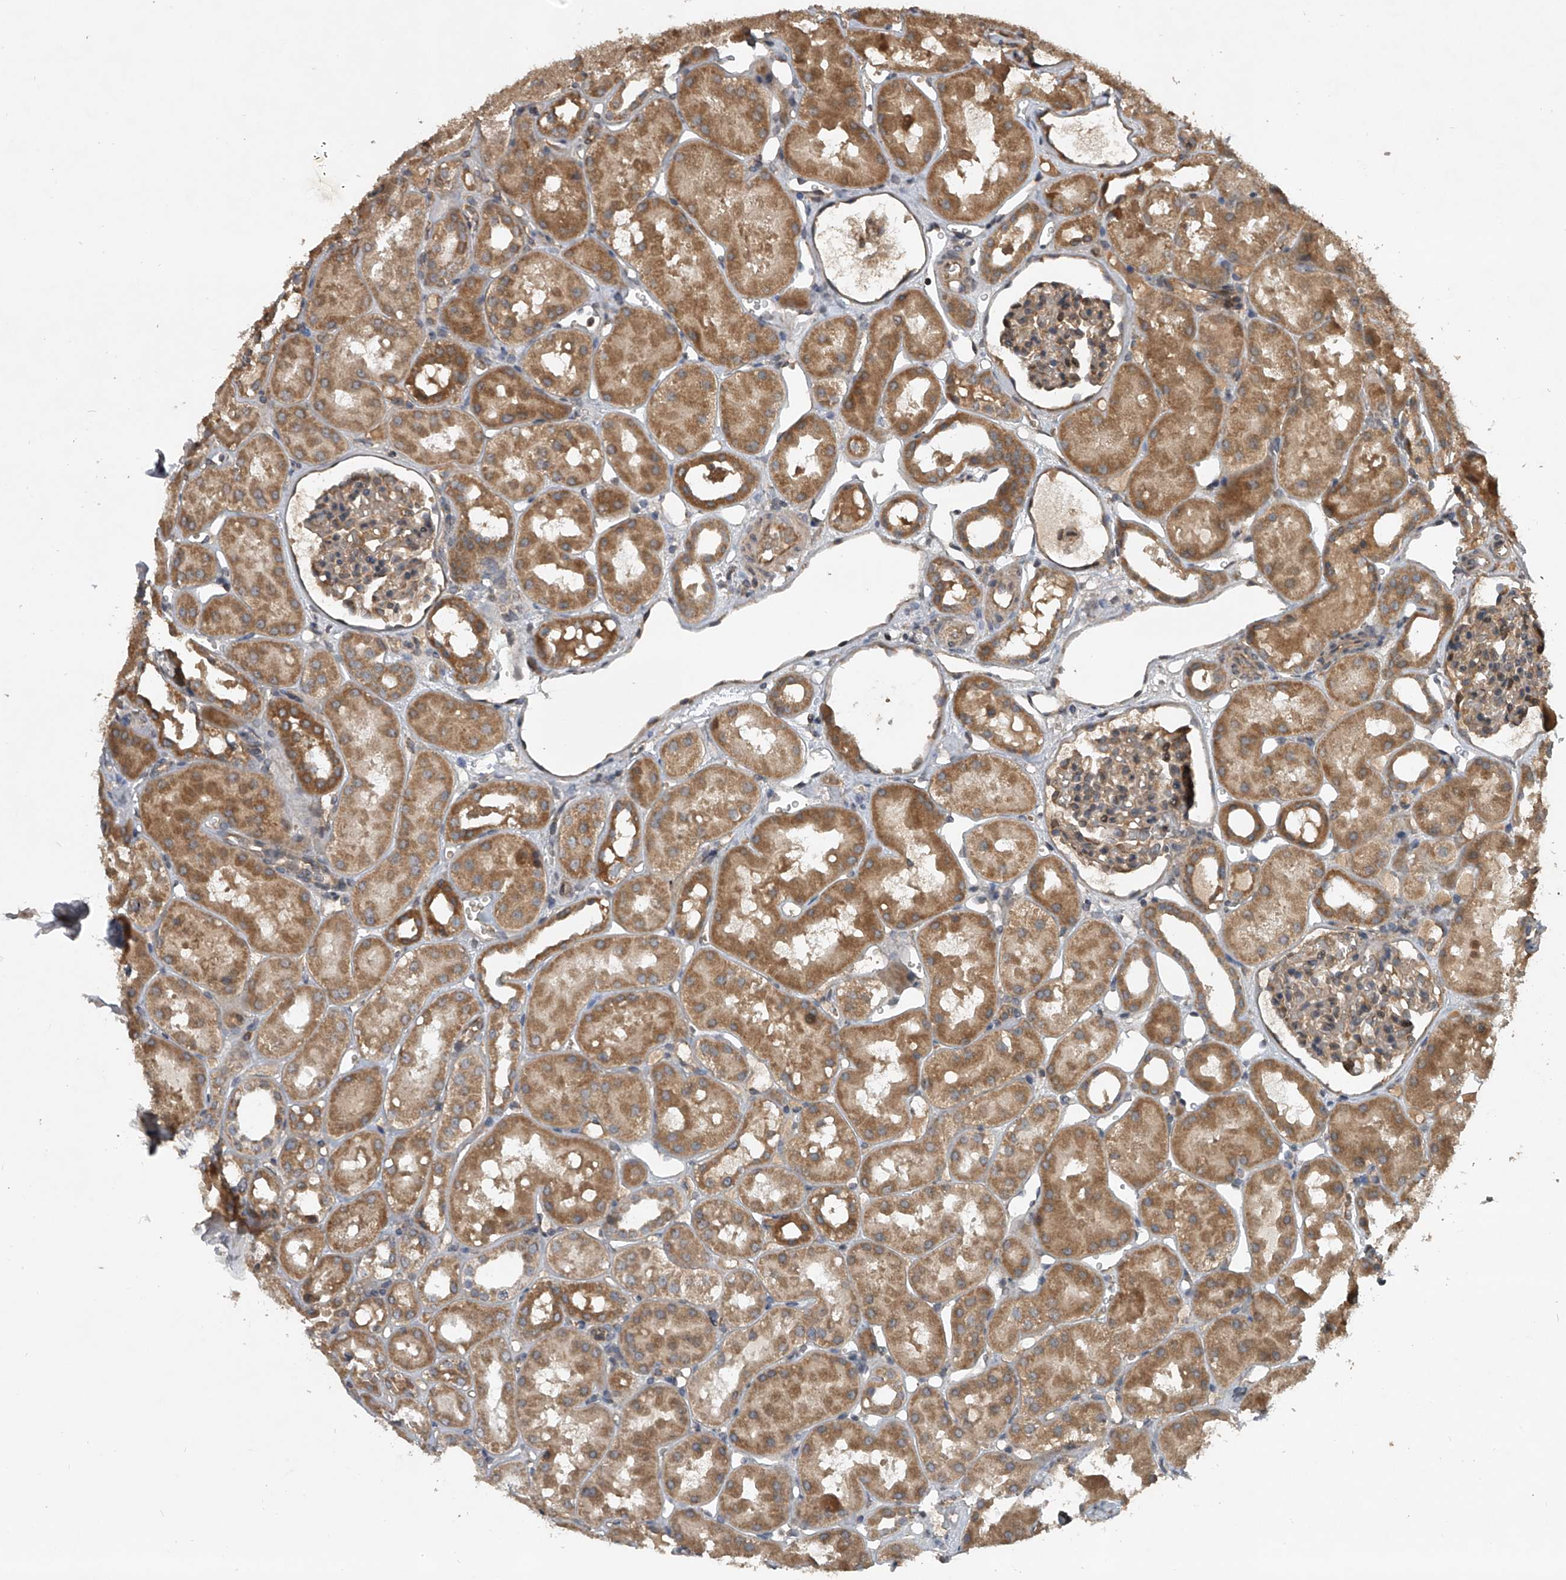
{"staining": {"intensity": "weak", "quantity": "<25%", "location": "cytoplasmic/membranous"}, "tissue": "kidney", "cell_type": "Cells in glomeruli", "image_type": "normal", "snomed": [{"axis": "morphology", "description": "Normal tissue, NOS"}, {"axis": "topography", "description": "Kidney"}], "caption": "Immunohistochemical staining of normal kidney reveals no significant expression in cells in glomeruli. The staining was performed using DAB (3,3'-diaminobenzidine) to visualize the protein expression in brown, while the nuclei were stained in blue with hematoxylin (Magnification: 20x).", "gene": "NFS1", "patient": {"sex": "male", "age": 16}}